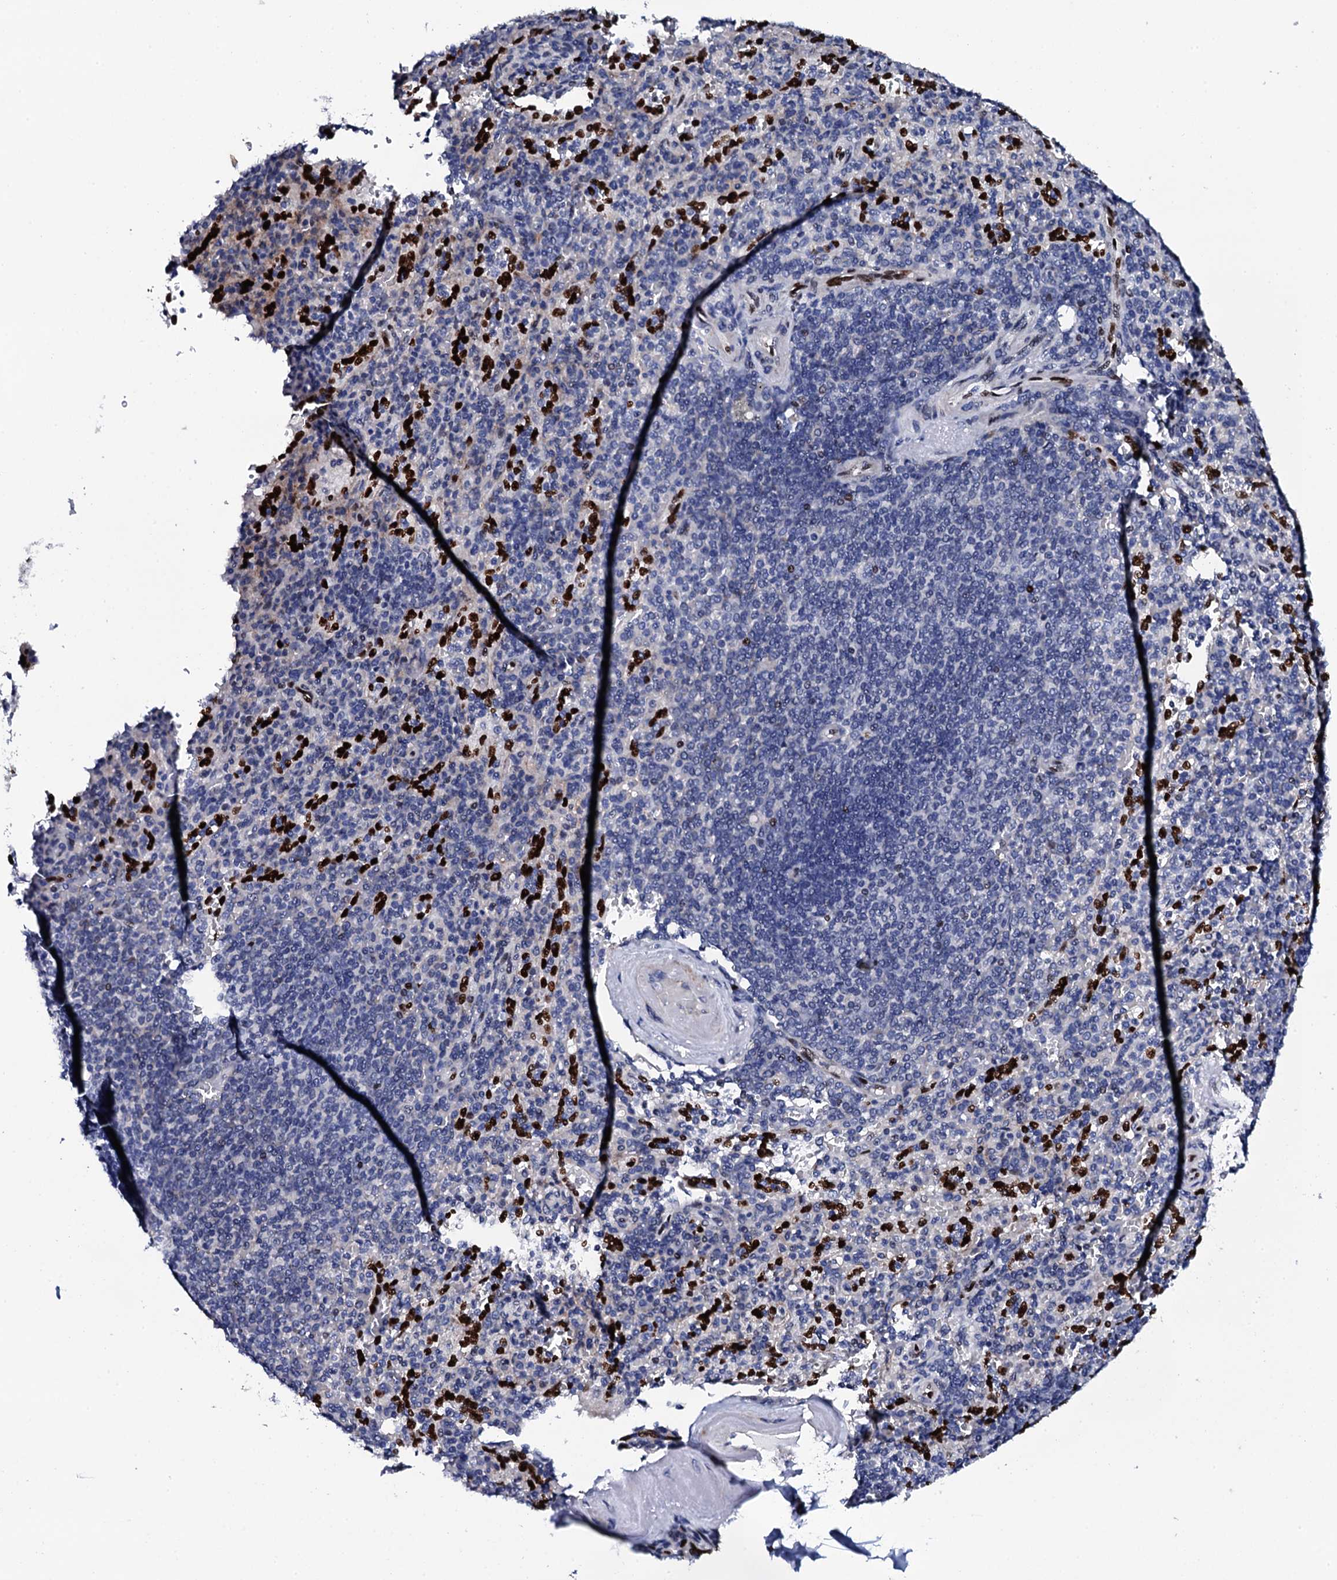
{"staining": {"intensity": "strong", "quantity": "25%-75%", "location": "nuclear"}, "tissue": "spleen", "cell_type": "Cells in red pulp", "image_type": "normal", "snomed": [{"axis": "morphology", "description": "Normal tissue, NOS"}, {"axis": "topography", "description": "Spleen"}], "caption": "This is an image of immunohistochemistry (IHC) staining of normal spleen, which shows strong expression in the nuclear of cells in red pulp.", "gene": "NPM2", "patient": {"sex": "male", "age": 82}}